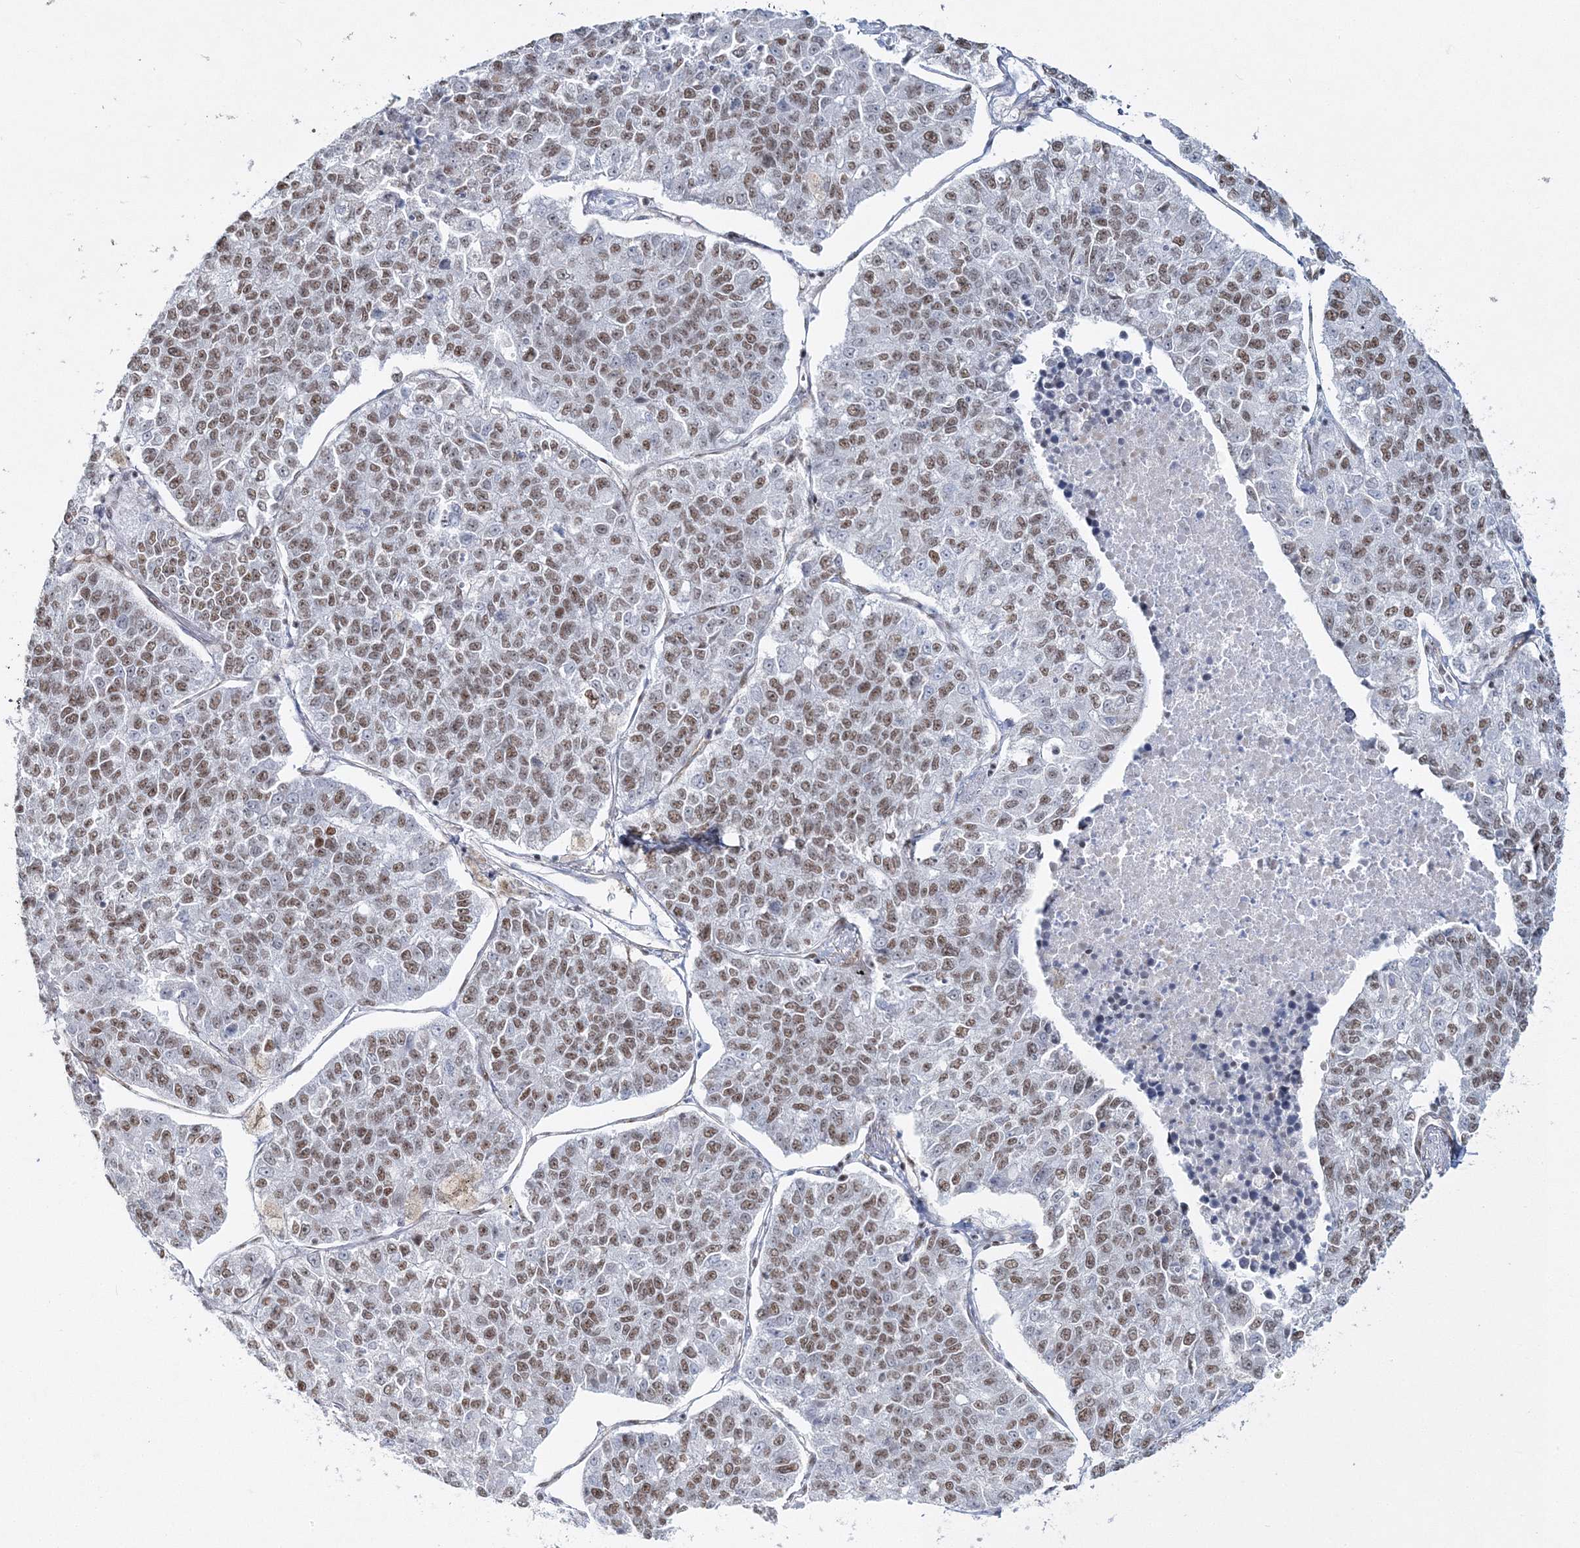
{"staining": {"intensity": "moderate", "quantity": ">75%", "location": "nuclear"}, "tissue": "lung cancer", "cell_type": "Tumor cells", "image_type": "cancer", "snomed": [{"axis": "morphology", "description": "Adenocarcinoma, NOS"}, {"axis": "topography", "description": "Lung"}], "caption": "Human lung cancer (adenocarcinoma) stained with a protein marker shows moderate staining in tumor cells.", "gene": "QRICH1", "patient": {"sex": "male", "age": 49}}